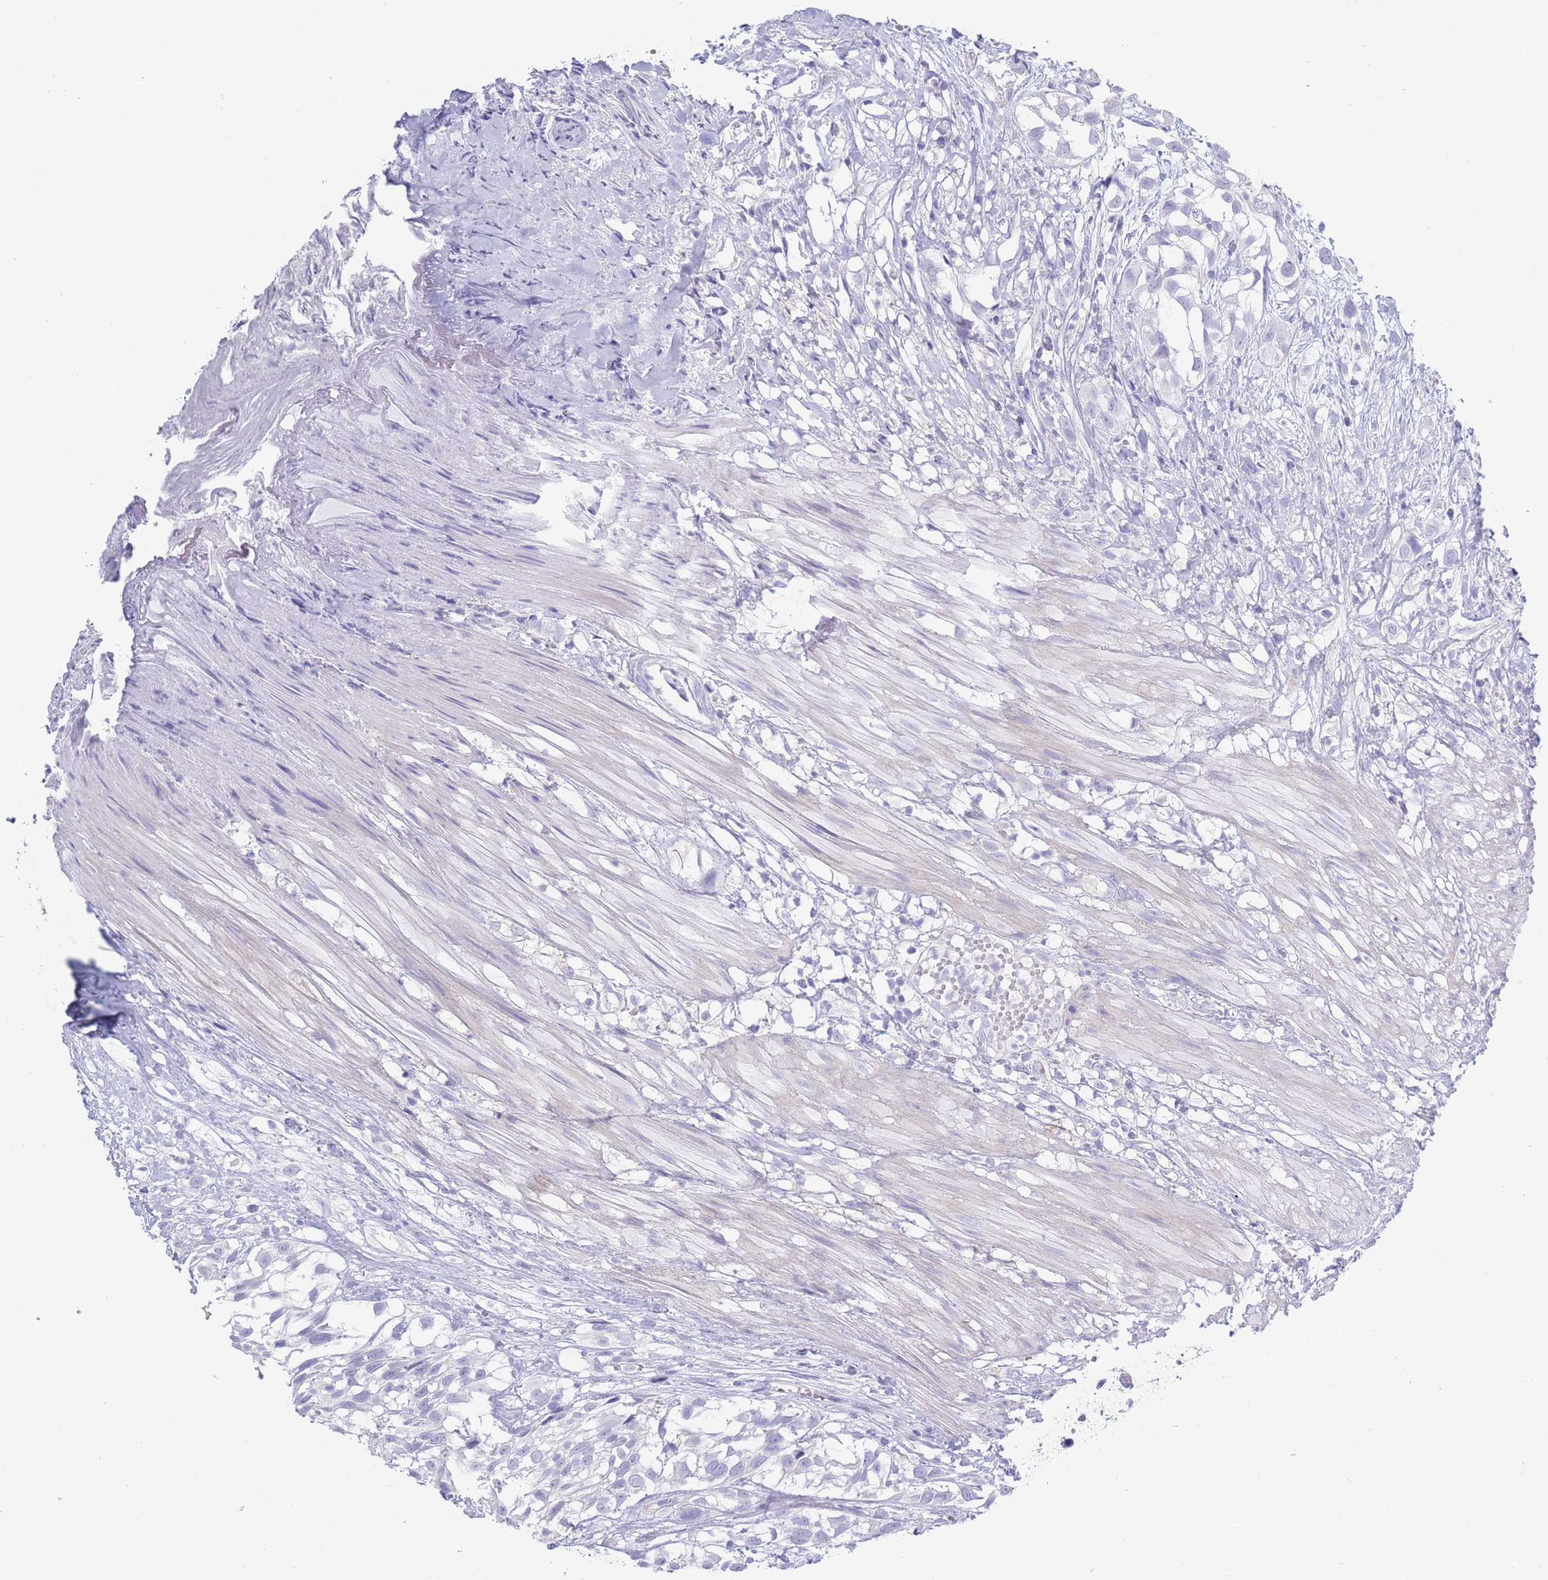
{"staining": {"intensity": "negative", "quantity": "none", "location": "none"}, "tissue": "urothelial cancer", "cell_type": "Tumor cells", "image_type": "cancer", "snomed": [{"axis": "morphology", "description": "Urothelial carcinoma, High grade"}, {"axis": "topography", "description": "Urinary bladder"}], "caption": "Urothelial cancer was stained to show a protein in brown. There is no significant positivity in tumor cells.", "gene": "CD37", "patient": {"sex": "male", "age": 56}}